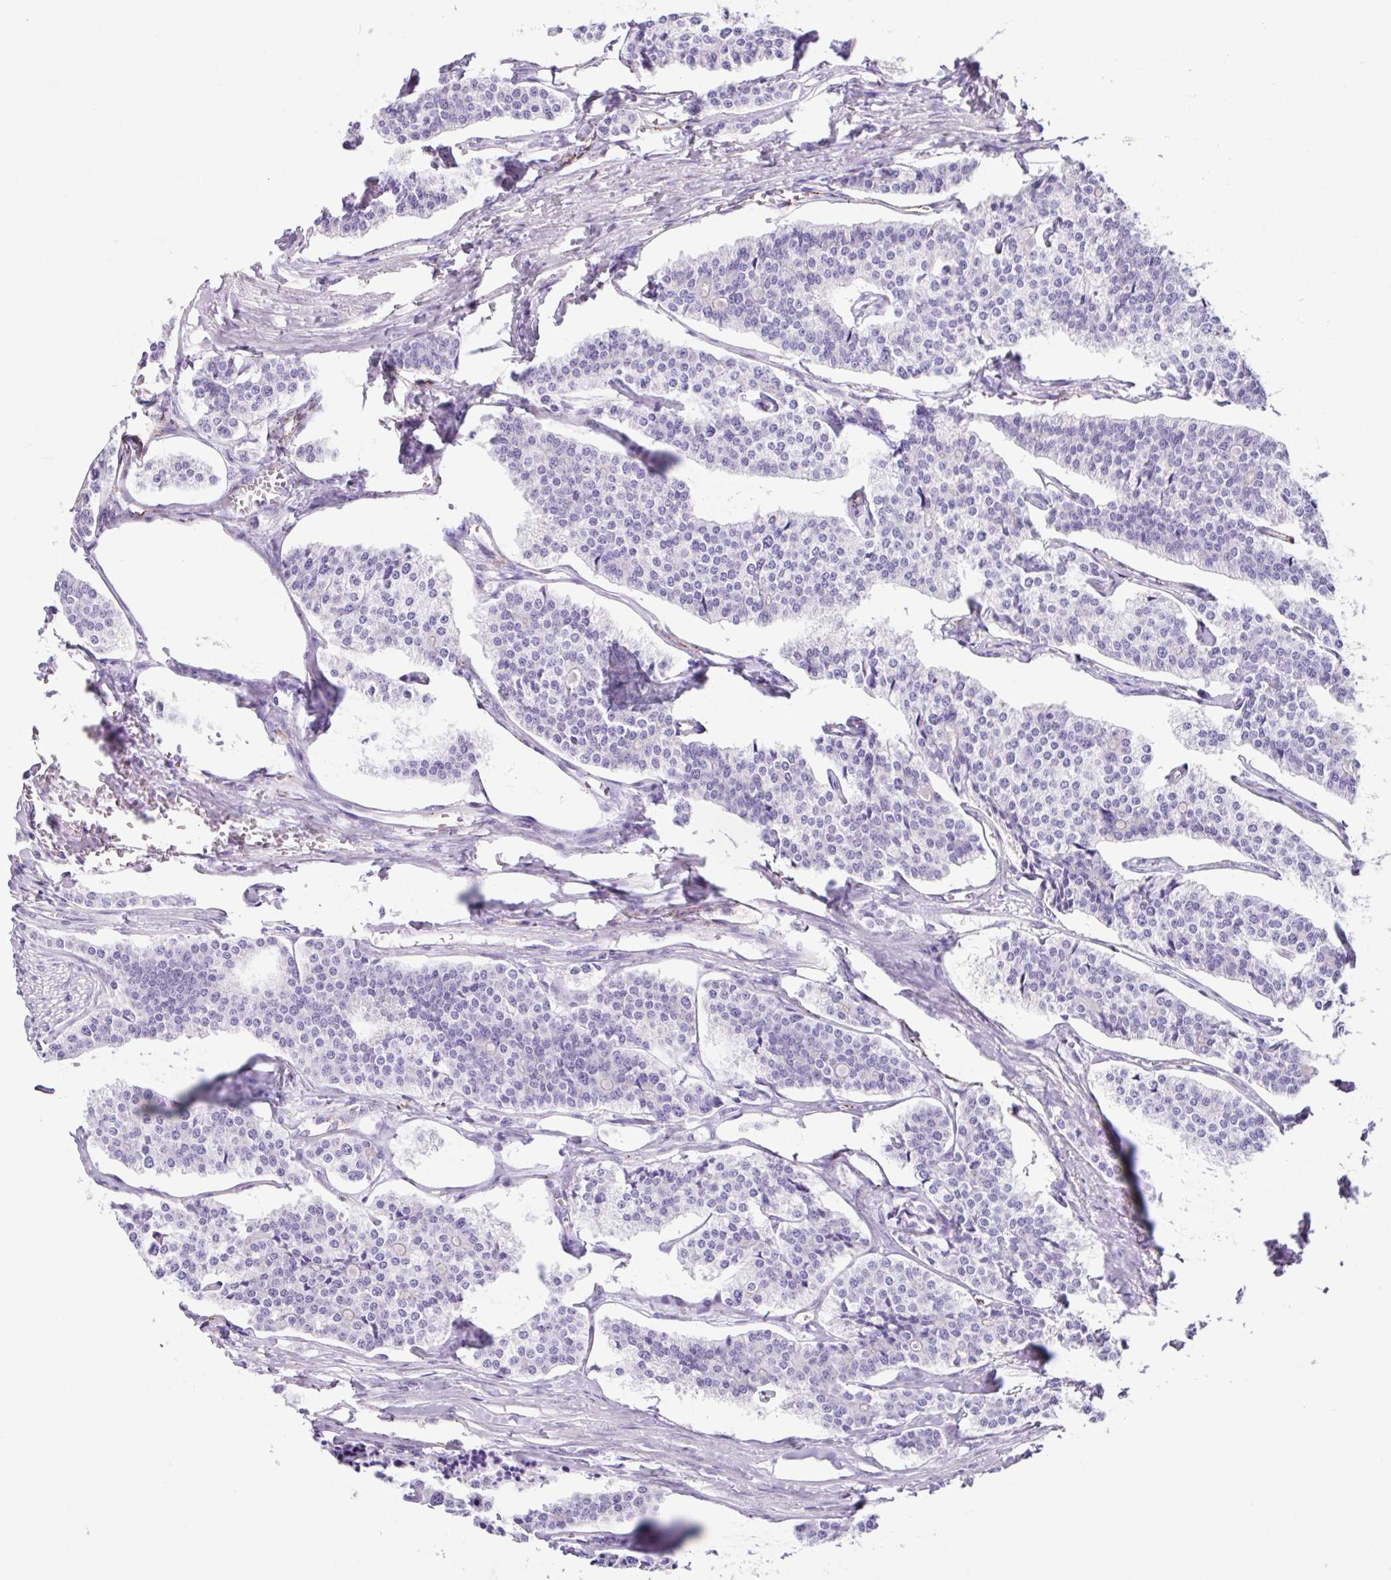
{"staining": {"intensity": "negative", "quantity": "none", "location": "none"}, "tissue": "carcinoid", "cell_type": "Tumor cells", "image_type": "cancer", "snomed": [{"axis": "morphology", "description": "Carcinoid, malignant, NOS"}, {"axis": "topography", "description": "Small intestine"}], "caption": "This photomicrograph is of malignant carcinoid stained with IHC to label a protein in brown with the nuclei are counter-stained blue. There is no positivity in tumor cells.", "gene": "ZG16", "patient": {"sex": "male", "age": 63}}